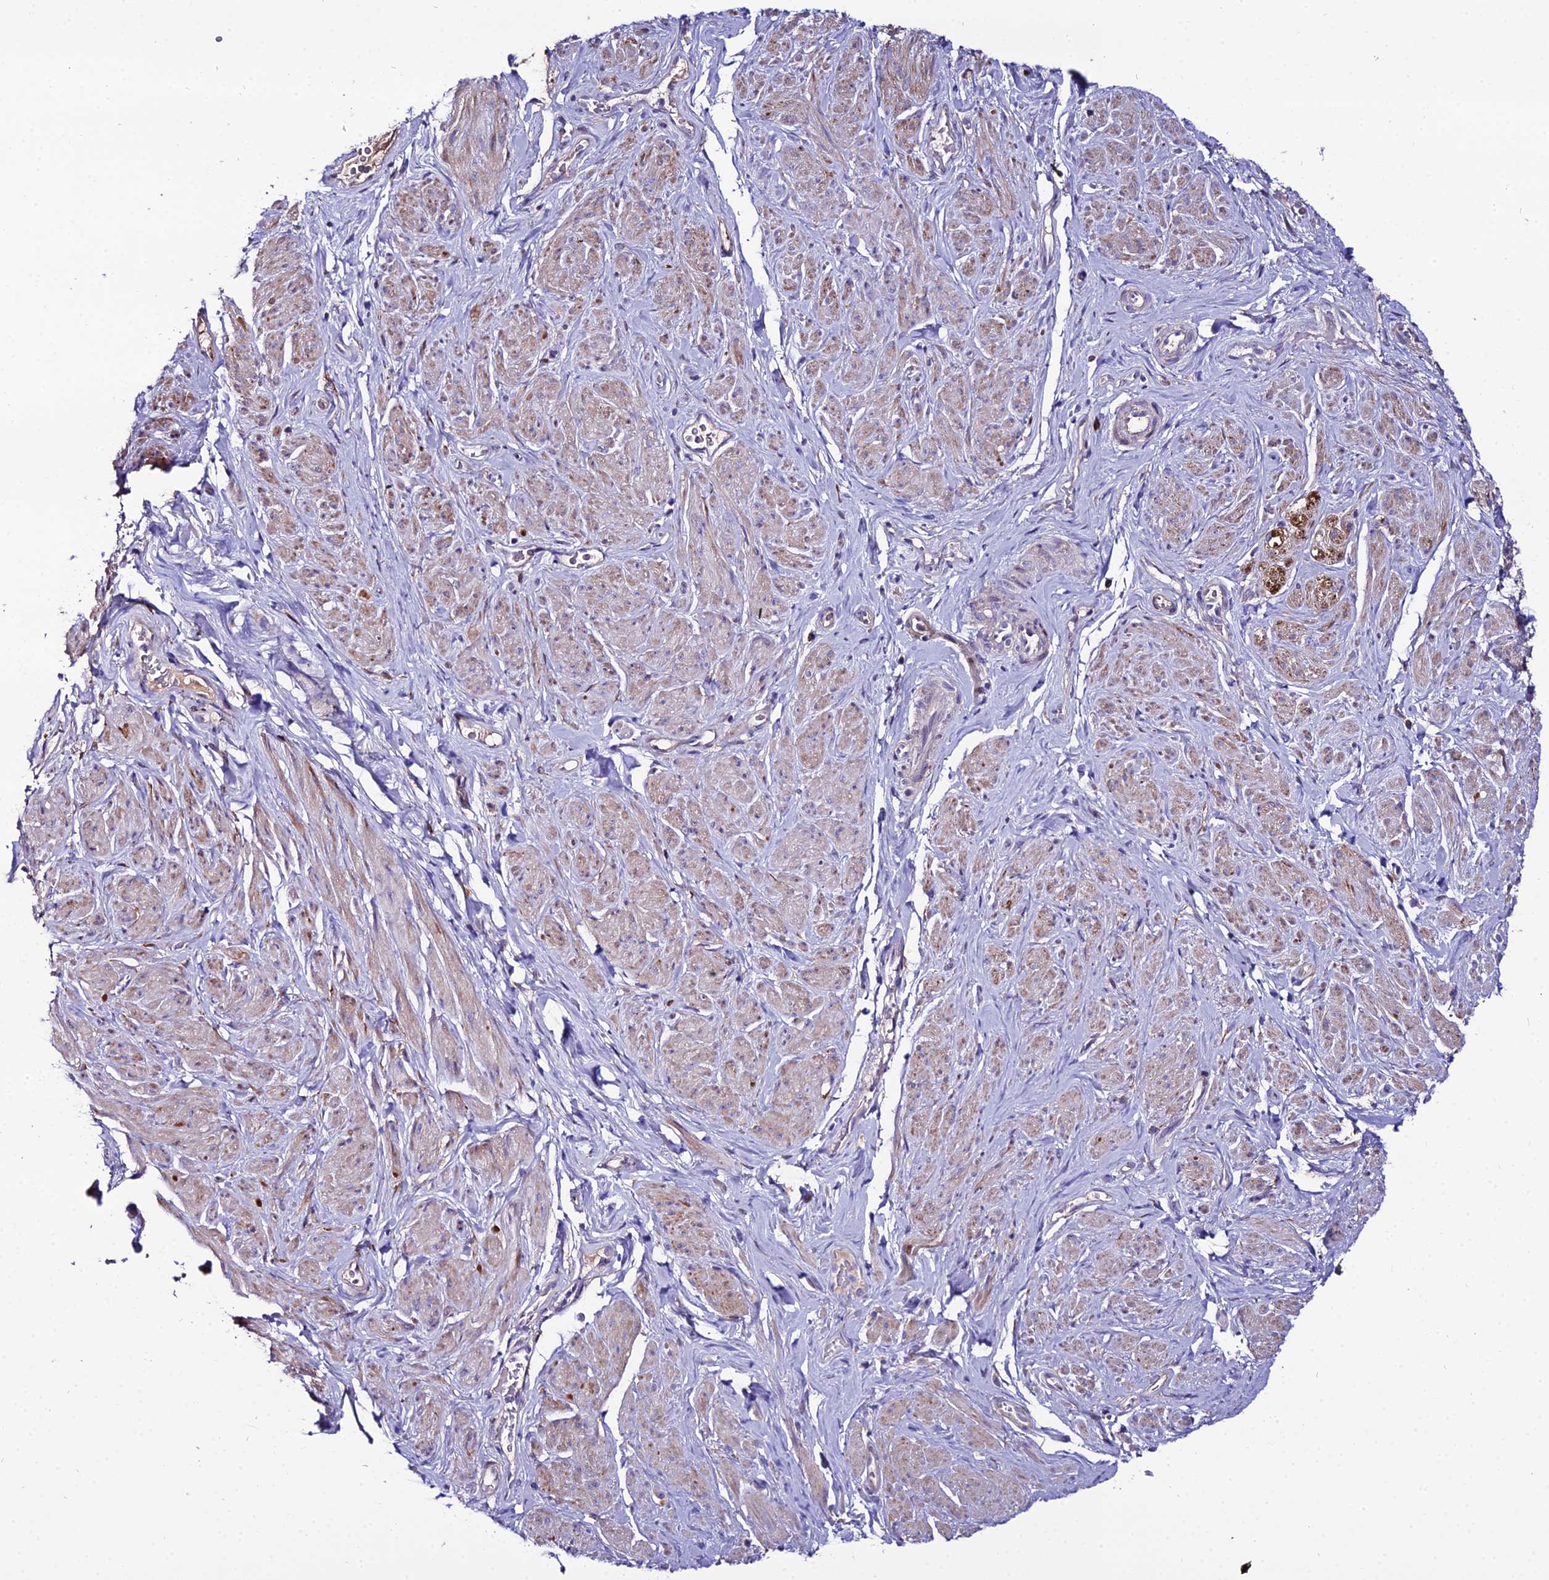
{"staining": {"intensity": "weak", "quantity": "25%-75%", "location": "cytoplasmic/membranous"}, "tissue": "smooth muscle", "cell_type": "Smooth muscle cells", "image_type": "normal", "snomed": [{"axis": "morphology", "description": "Normal tissue, NOS"}, {"axis": "topography", "description": "Smooth muscle"}, {"axis": "topography", "description": "Peripheral nerve tissue"}], "caption": "Smooth muscle stained with immunohistochemistry demonstrates weak cytoplasmic/membranous staining in about 25%-75% of smooth muscle cells. The staining was performed using DAB (3,3'-diaminobenzidine) to visualize the protein expression in brown, while the nuclei were stained in blue with hematoxylin (Magnification: 20x).", "gene": "MB21D2", "patient": {"sex": "male", "age": 69}}